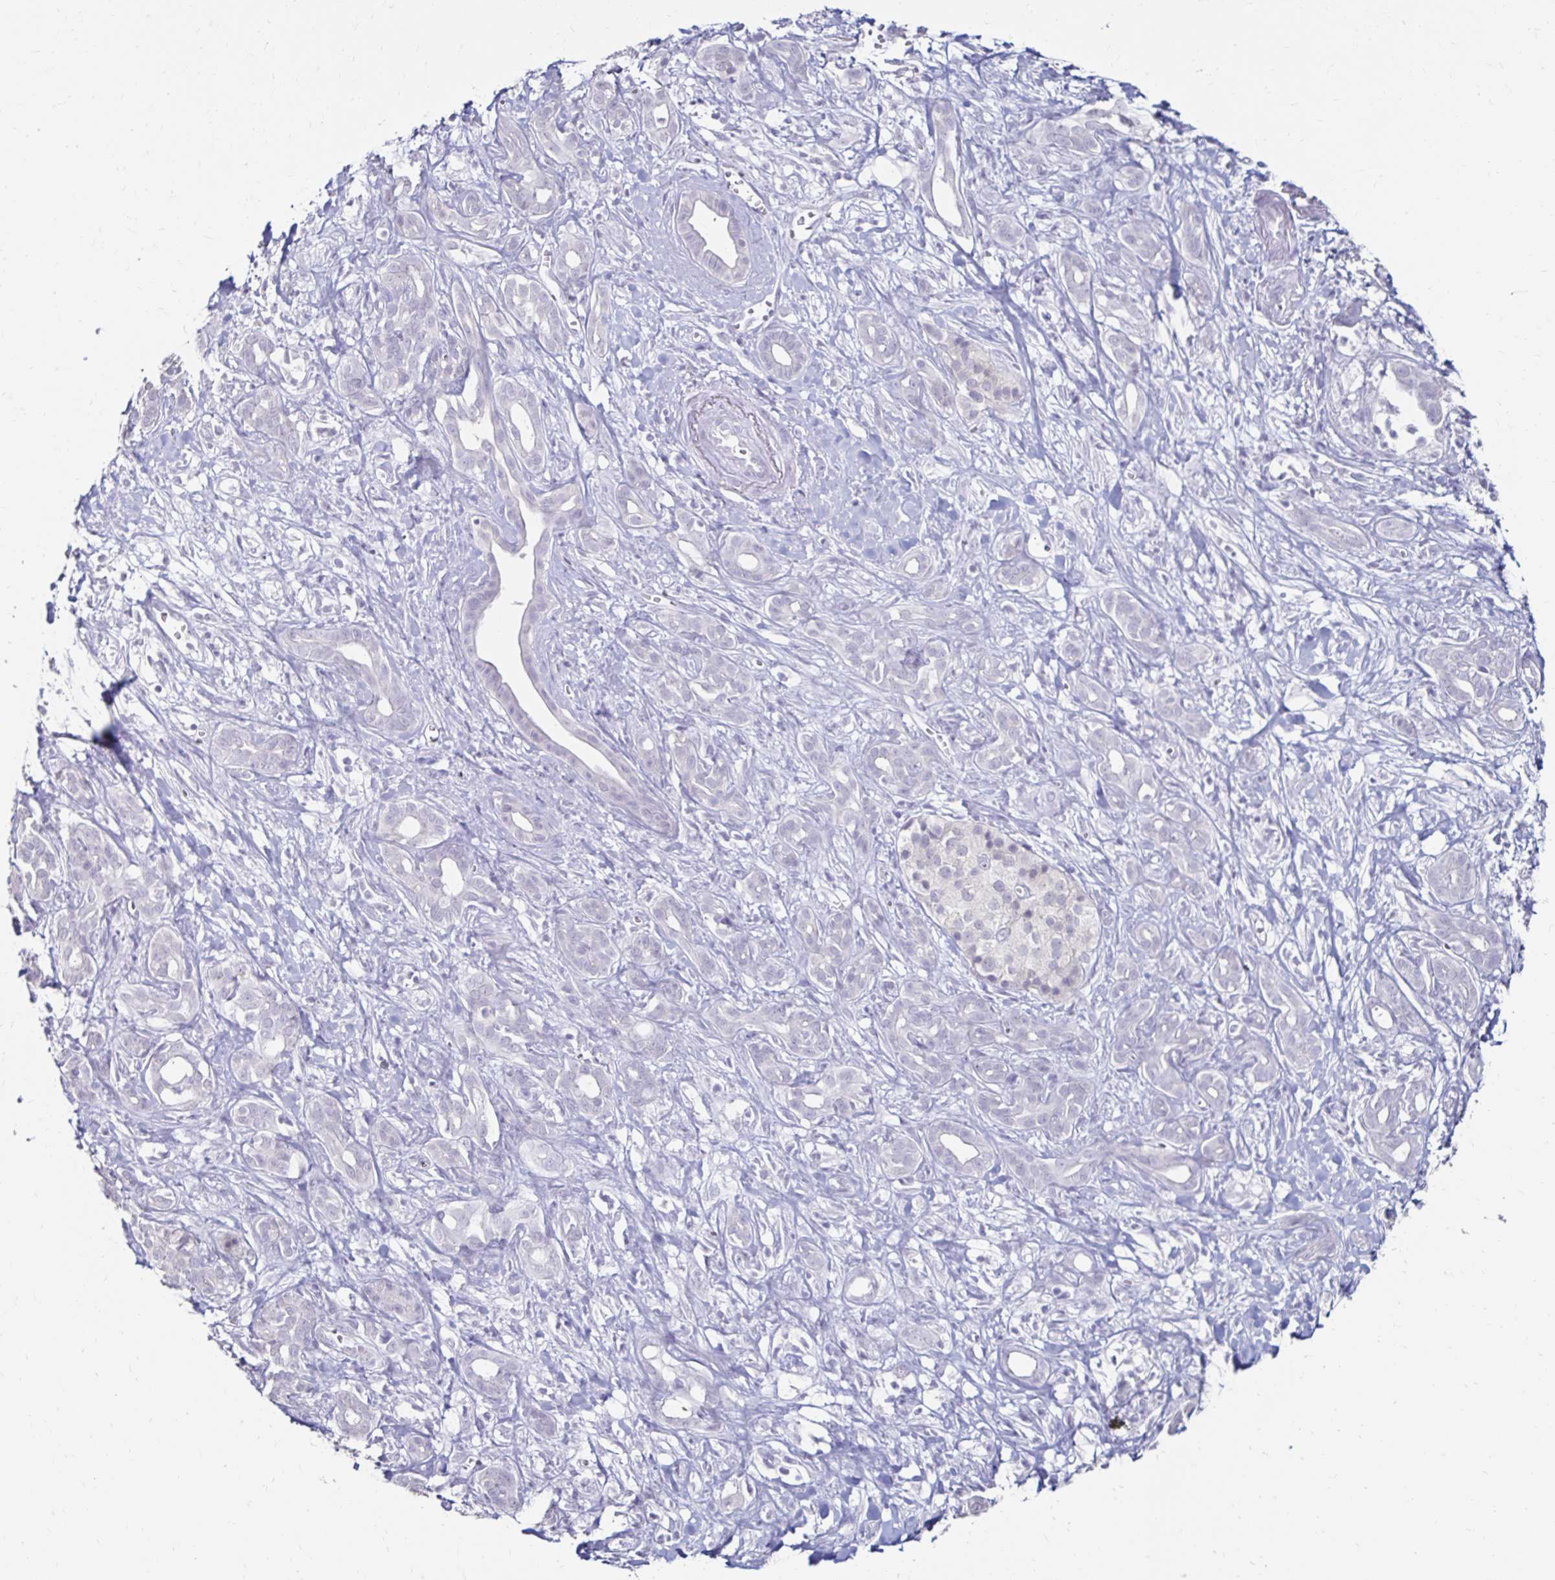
{"staining": {"intensity": "negative", "quantity": "none", "location": "none"}, "tissue": "pancreatic cancer", "cell_type": "Tumor cells", "image_type": "cancer", "snomed": [{"axis": "morphology", "description": "Adenocarcinoma, NOS"}, {"axis": "topography", "description": "Pancreas"}], "caption": "Tumor cells are negative for brown protein staining in pancreatic cancer (adenocarcinoma). Nuclei are stained in blue.", "gene": "TOMM34", "patient": {"sex": "male", "age": 61}}